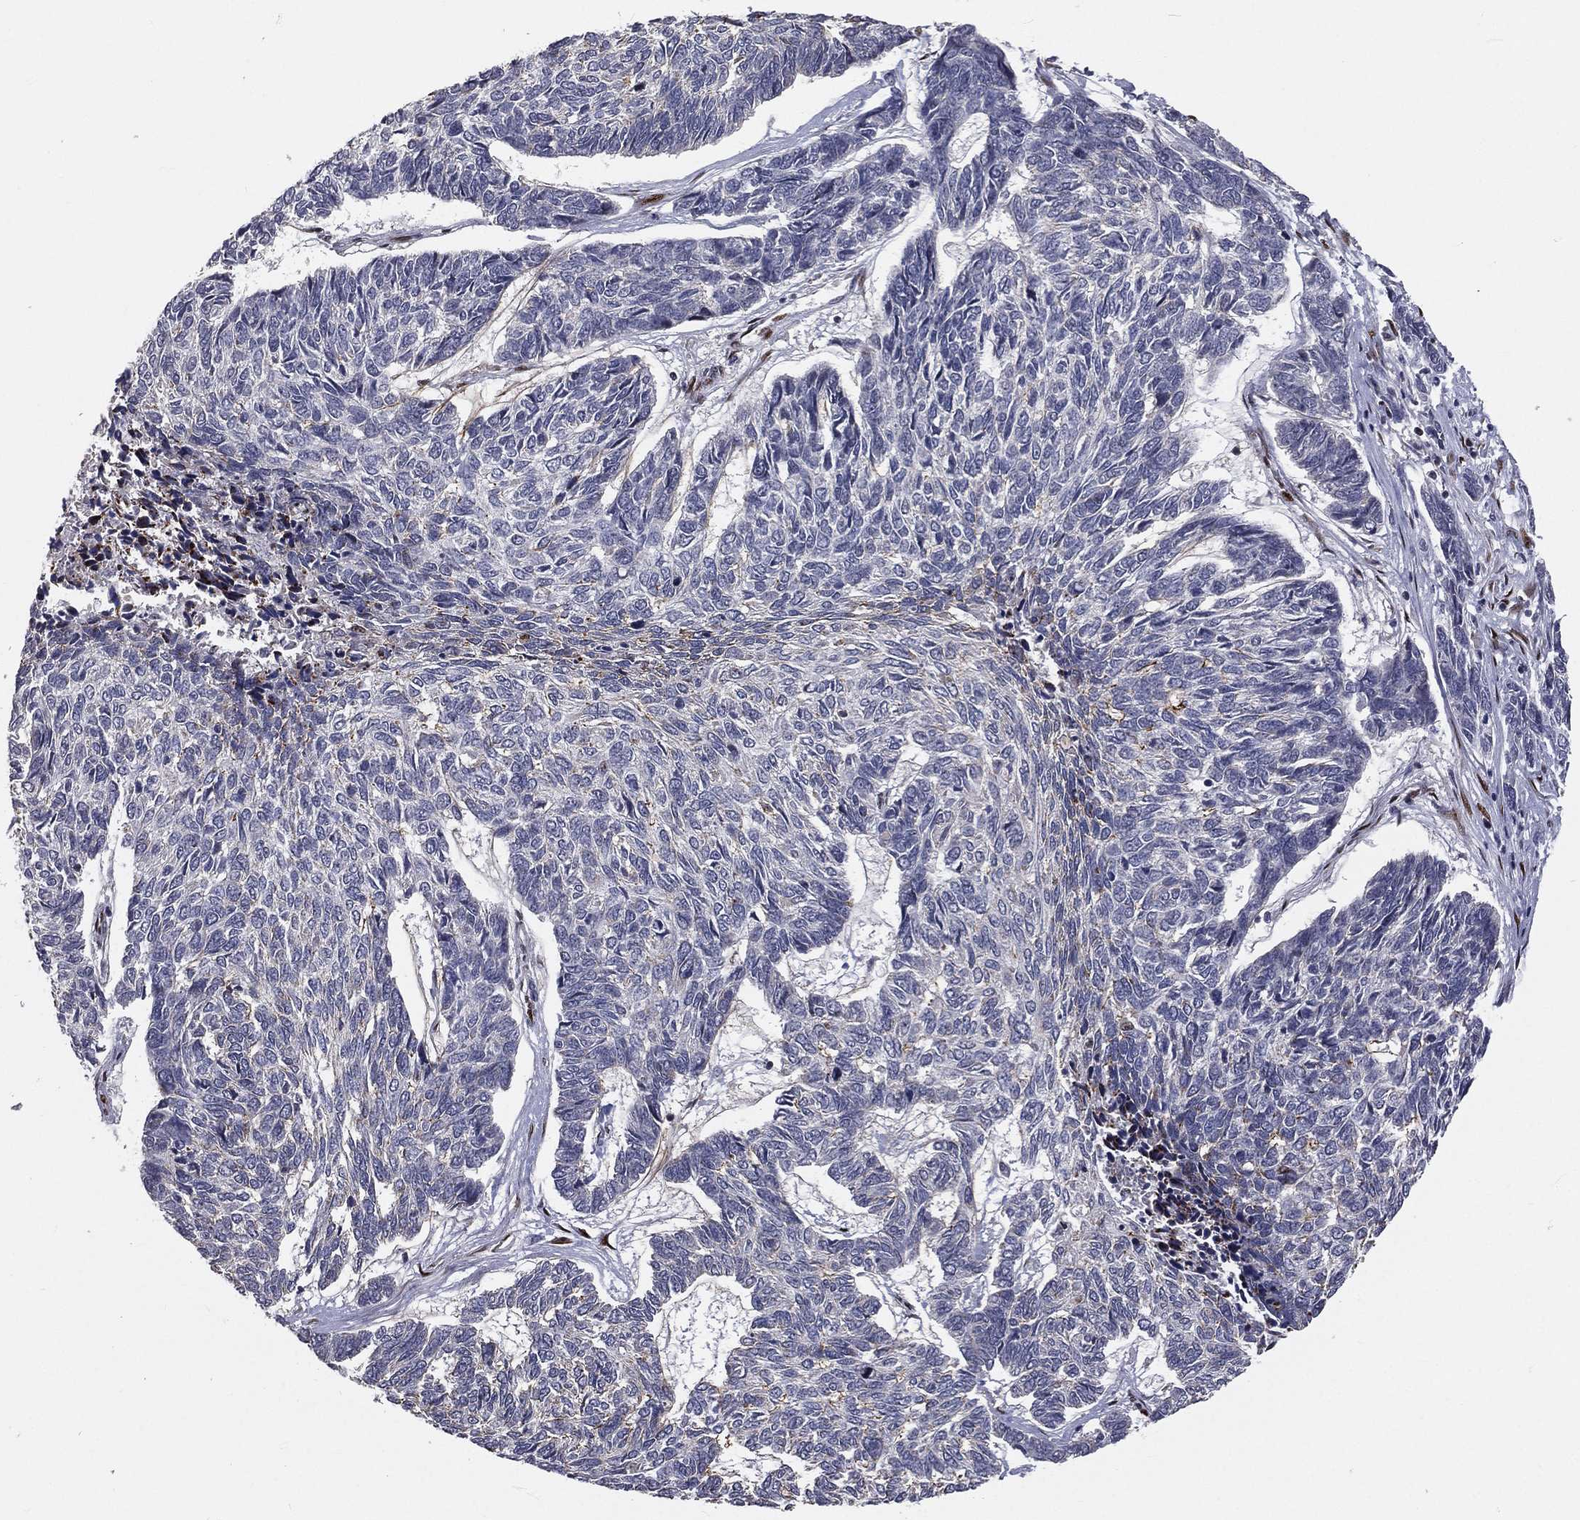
{"staining": {"intensity": "negative", "quantity": "none", "location": "none"}, "tissue": "skin cancer", "cell_type": "Tumor cells", "image_type": "cancer", "snomed": [{"axis": "morphology", "description": "Basal cell carcinoma"}, {"axis": "topography", "description": "Skin"}], "caption": "Immunohistochemistry photomicrograph of neoplastic tissue: skin basal cell carcinoma stained with DAB (3,3'-diaminobenzidine) exhibits no significant protein positivity in tumor cells. Nuclei are stained in blue.", "gene": "ZEB1", "patient": {"sex": "female", "age": 65}}